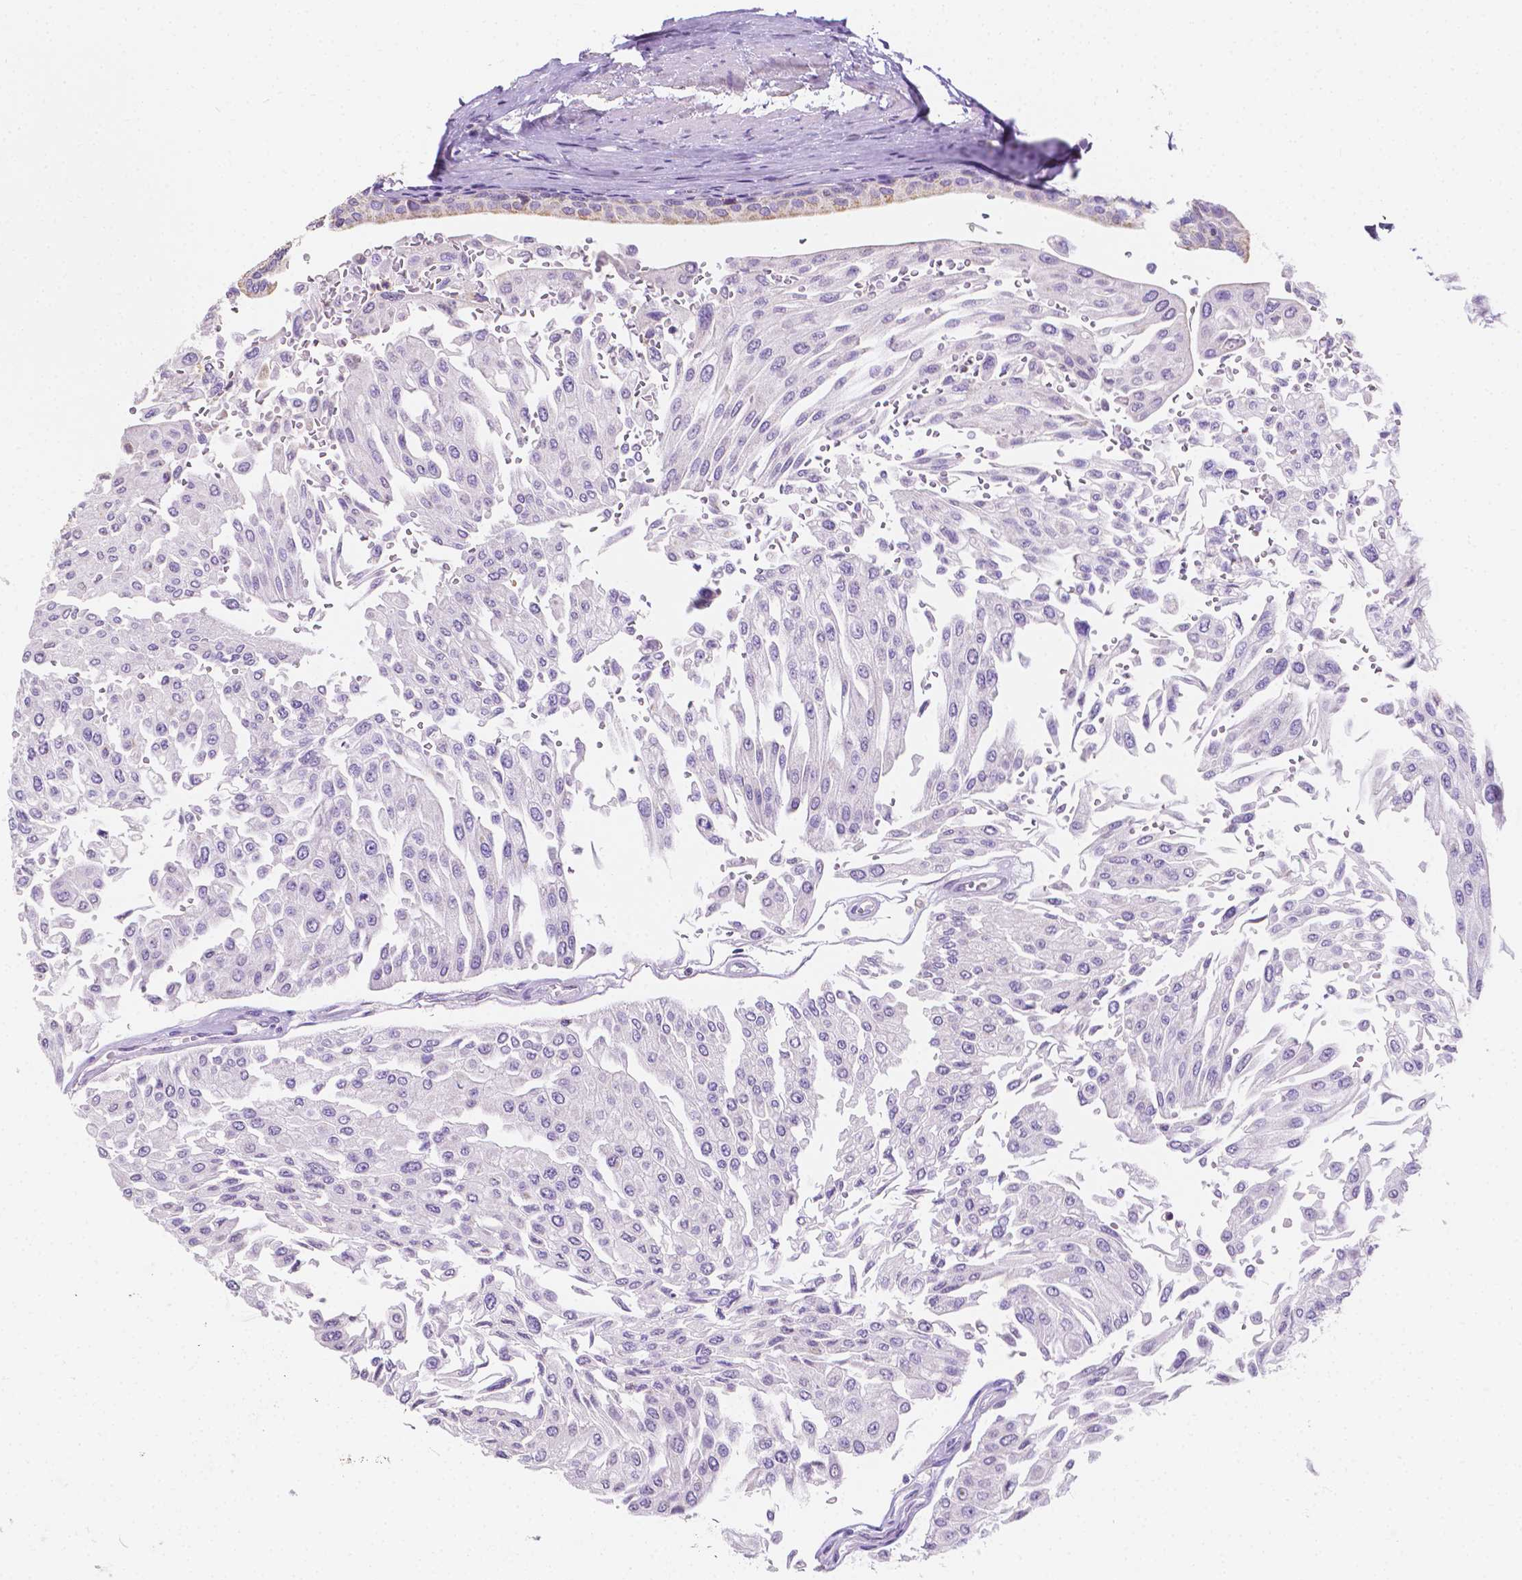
{"staining": {"intensity": "negative", "quantity": "none", "location": "none"}, "tissue": "urothelial cancer", "cell_type": "Tumor cells", "image_type": "cancer", "snomed": [{"axis": "morphology", "description": "Urothelial carcinoma, NOS"}, {"axis": "topography", "description": "Urinary bladder"}], "caption": "Immunohistochemical staining of transitional cell carcinoma reveals no significant expression in tumor cells.", "gene": "TMEM130", "patient": {"sex": "male", "age": 67}}